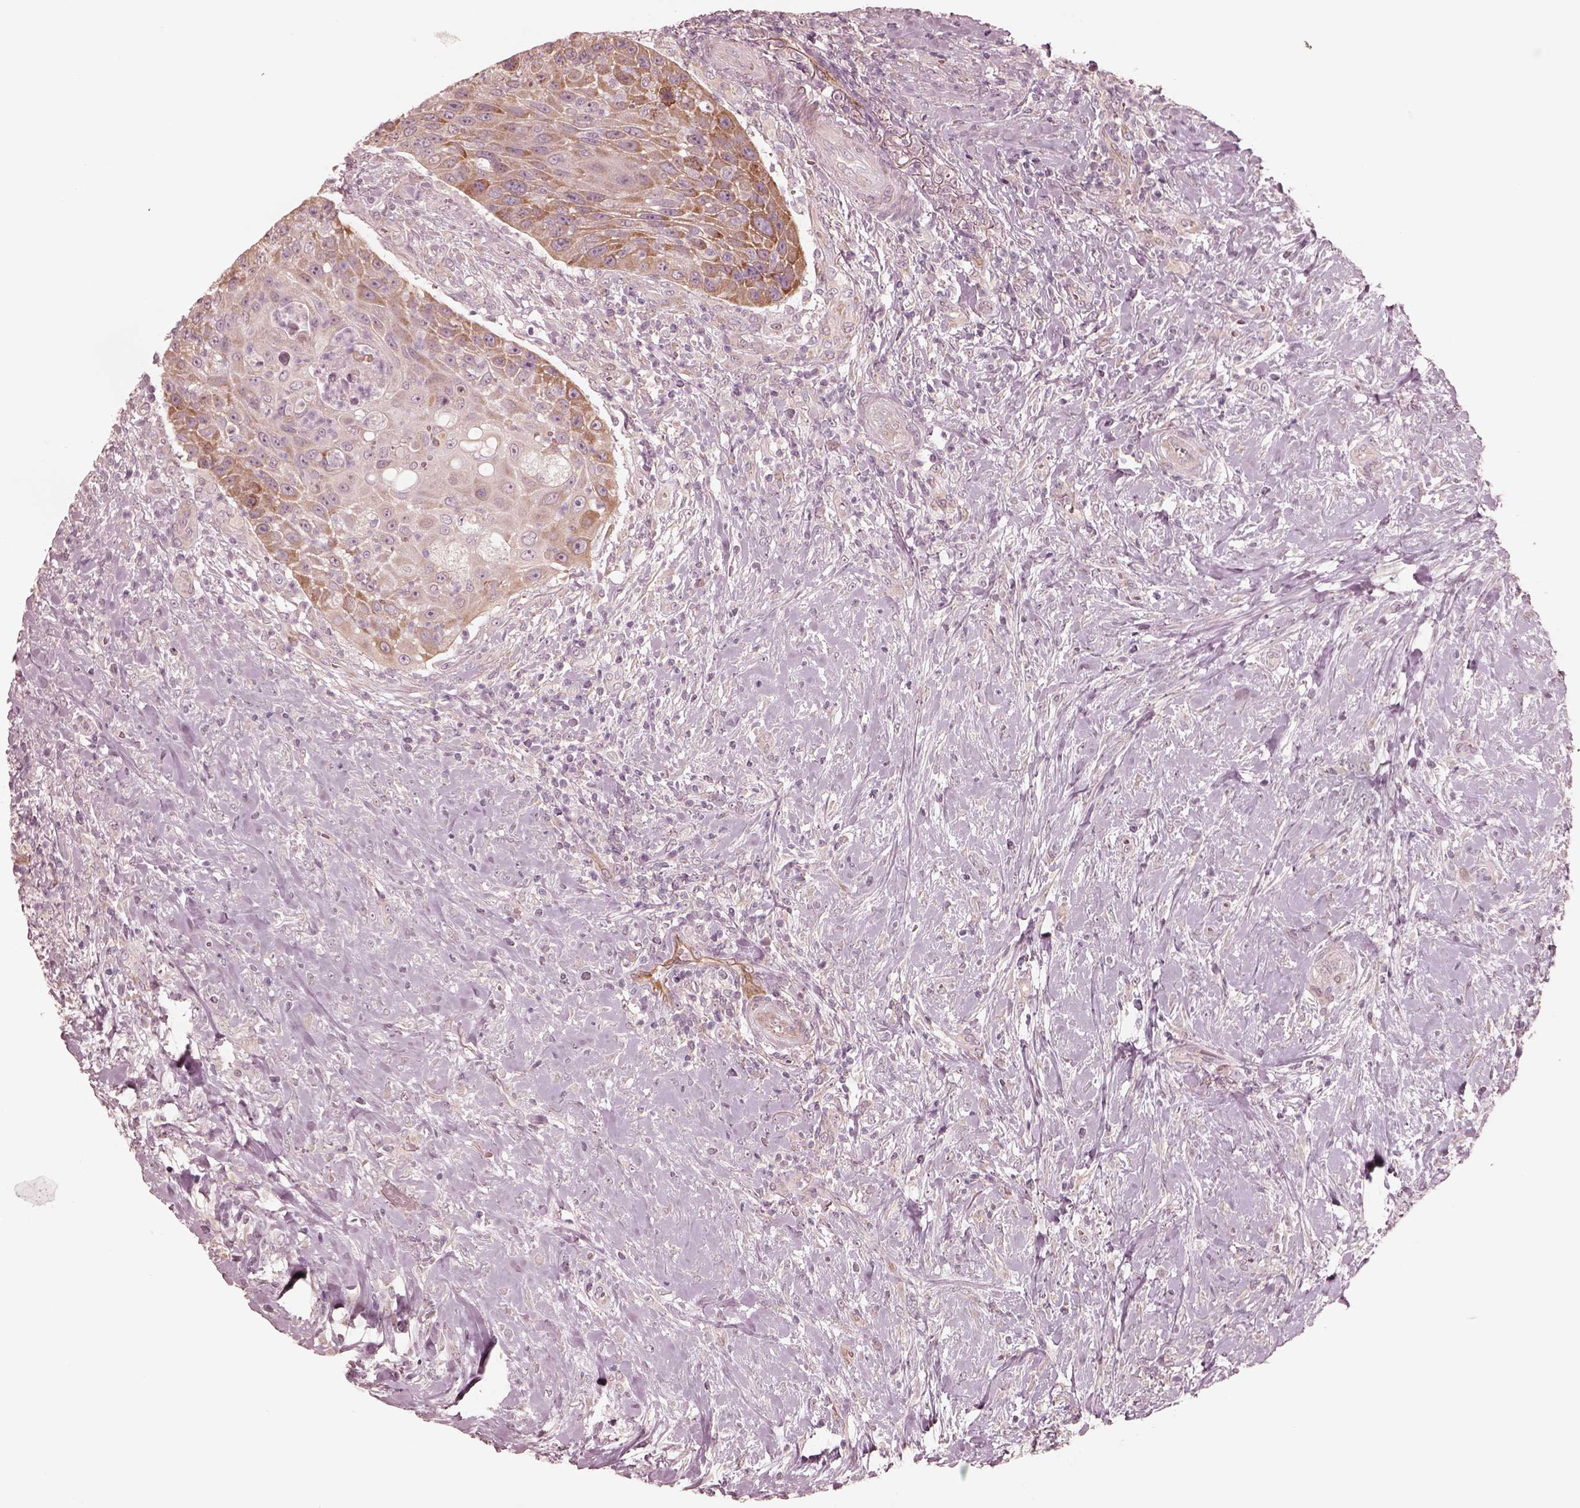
{"staining": {"intensity": "moderate", "quantity": "<25%", "location": "cytoplasmic/membranous"}, "tissue": "head and neck cancer", "cell_type": "Tumor cells", "image_type": "cancer", "snomed": [{"axis": "morphology", "description": "Squamous cell carcinoma, NOS"}, {"axis": "topography", "description": "Head-Neck"}], "caption": "Immunohistochemistry photomicrograph of neoplastic tissue: human head and neck cancer (squamous cell carcinoma) stained using immunohistochemistry (IHC) reveals low levels of moderate protein expression localized specifically in the cytoplasmic/membranous of tumor cells, appearing as a cytoplasmic/membranous brown color.", "gene": "RAB3C", "patient": {"sex": "male", "age": 69}}